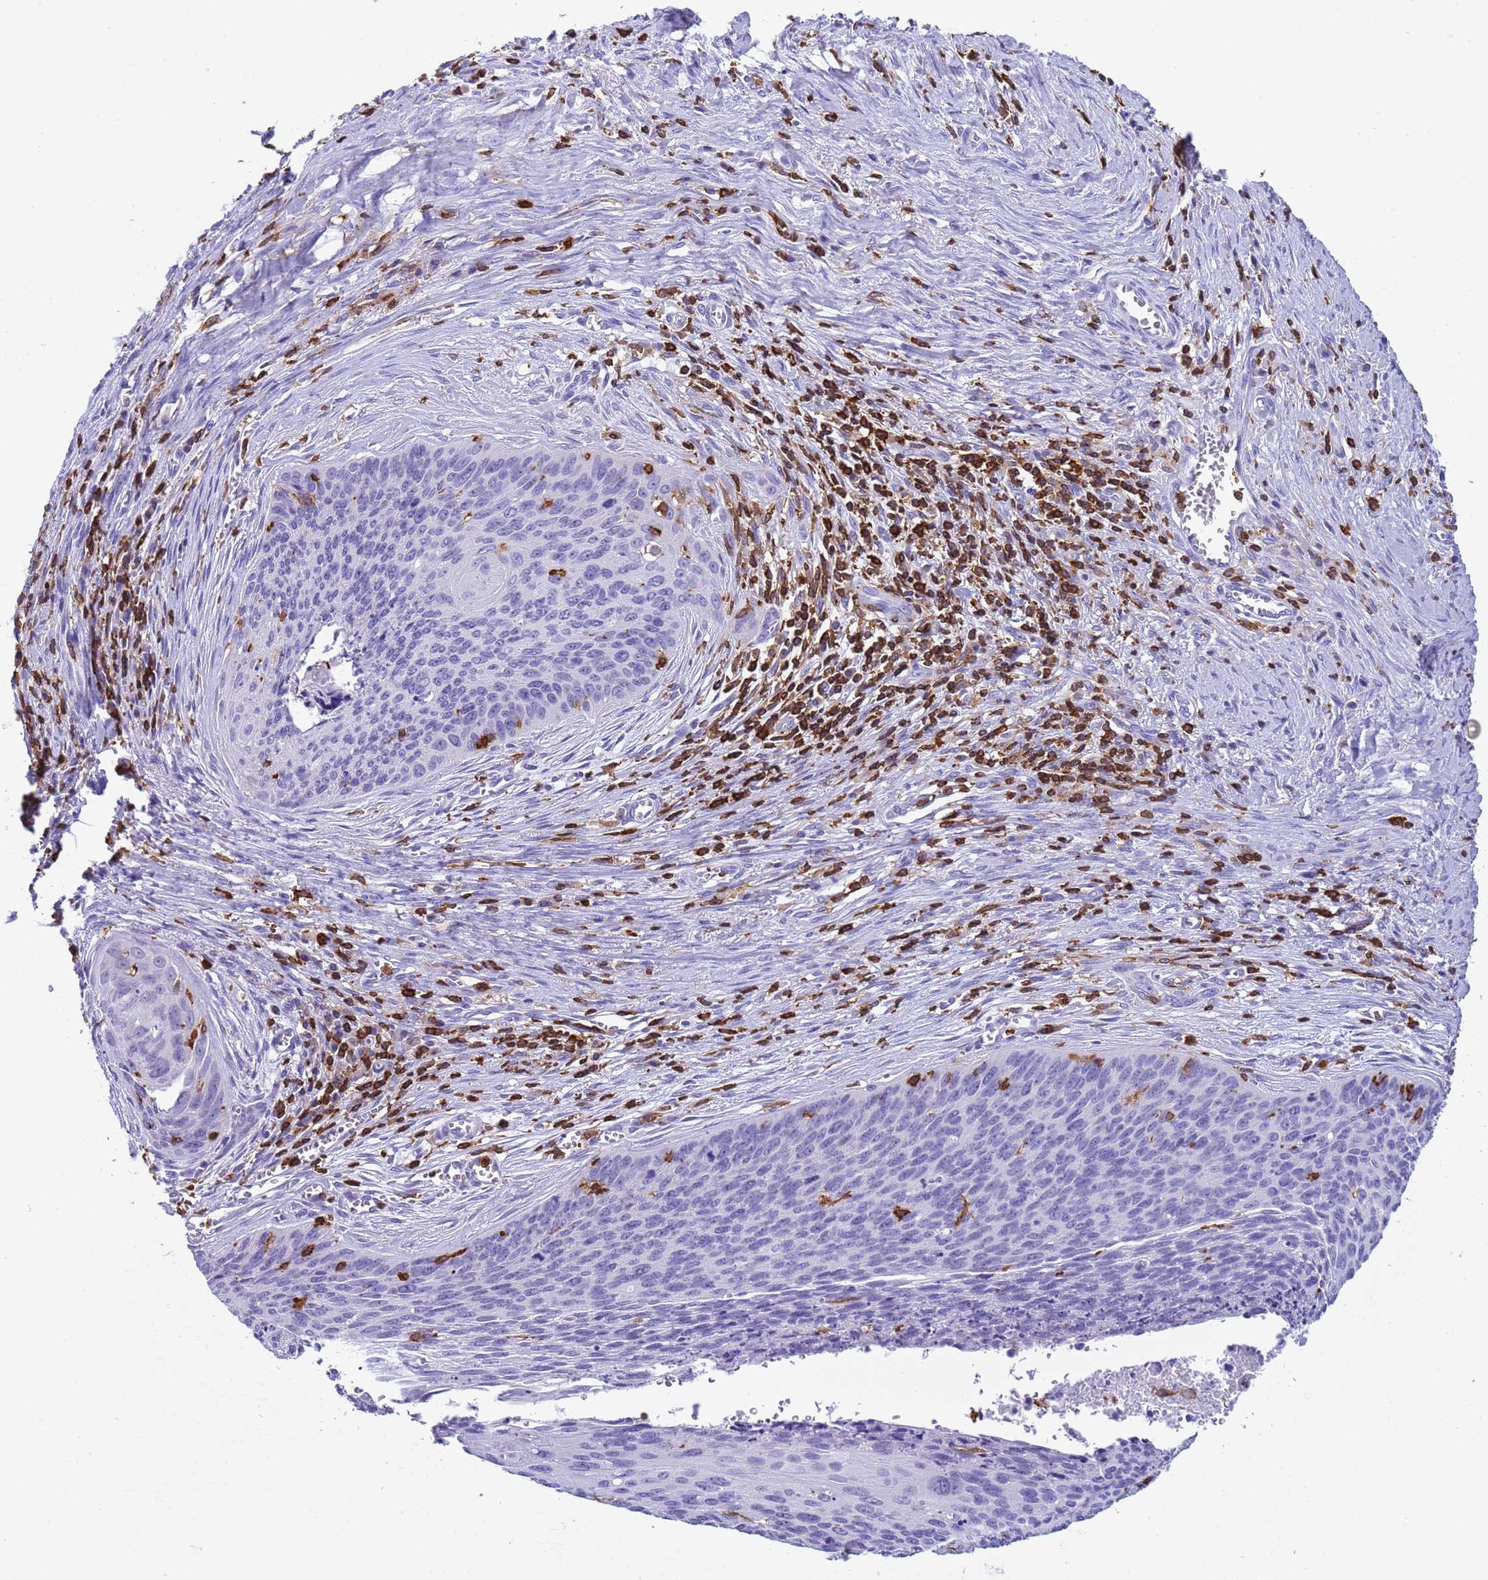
{"staining": {"intensity": "negative", "quantity": "none", "location": "none"}, "tissue": "cervical cancer", "cell_type": "Tumor cells", "image_type": "cancer", "snomed": [{"axis": "morphology", "description": "Squamous cell carcinoma, NOS"}, {"axis": "topography", "description": "Cervix"}], "caption": "This is an IHC image of cervical squamous cell carcinoma. There is no expression in tumor cells.", "gene": "IRF5", "patient": {"sex": "female", "age": 55}}